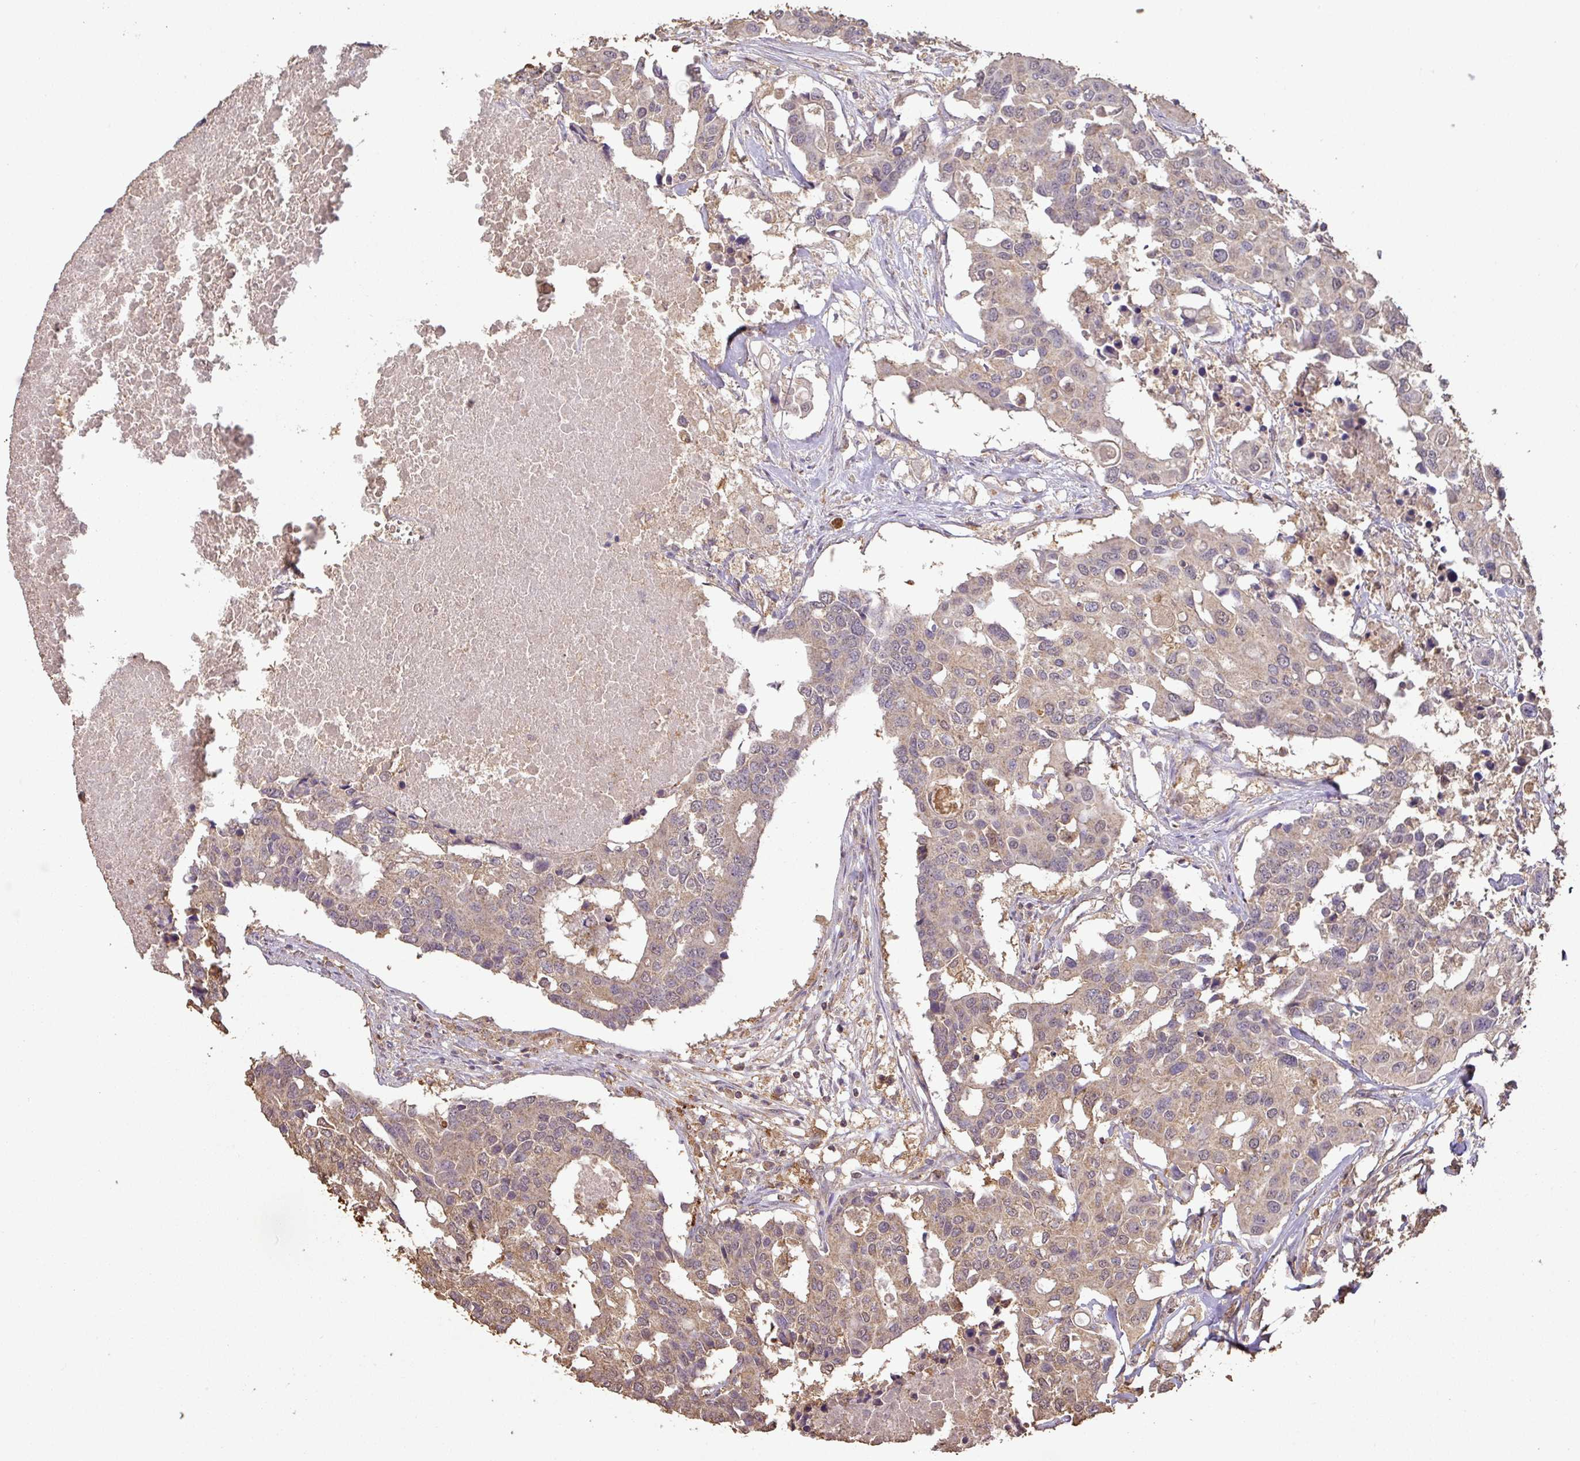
{"staining": {"intensity": "weak", "quantity": ">75%", "location": "cytoplasmic/membranous"}, "tissue": "colorectal cancer", "cell_type": "Tumor cells", "image_type": "cancer", "snomed": [{"axis": "morphology", "description": "Adenocarcinoma, NOS"}, {"axis": "topography", "description": "Colon"}], "caption": "This image reveals colorectal adenocarcinoma stained with immunohistochemistry (IHC) to label a protein in brown. The cytoplasmic/membranous of tumor cells show weak positivity for the protein. Nuclei are counter-stained blue.", "gene": "ATAT1", "patient": {"sex": "male", "age": 77}}